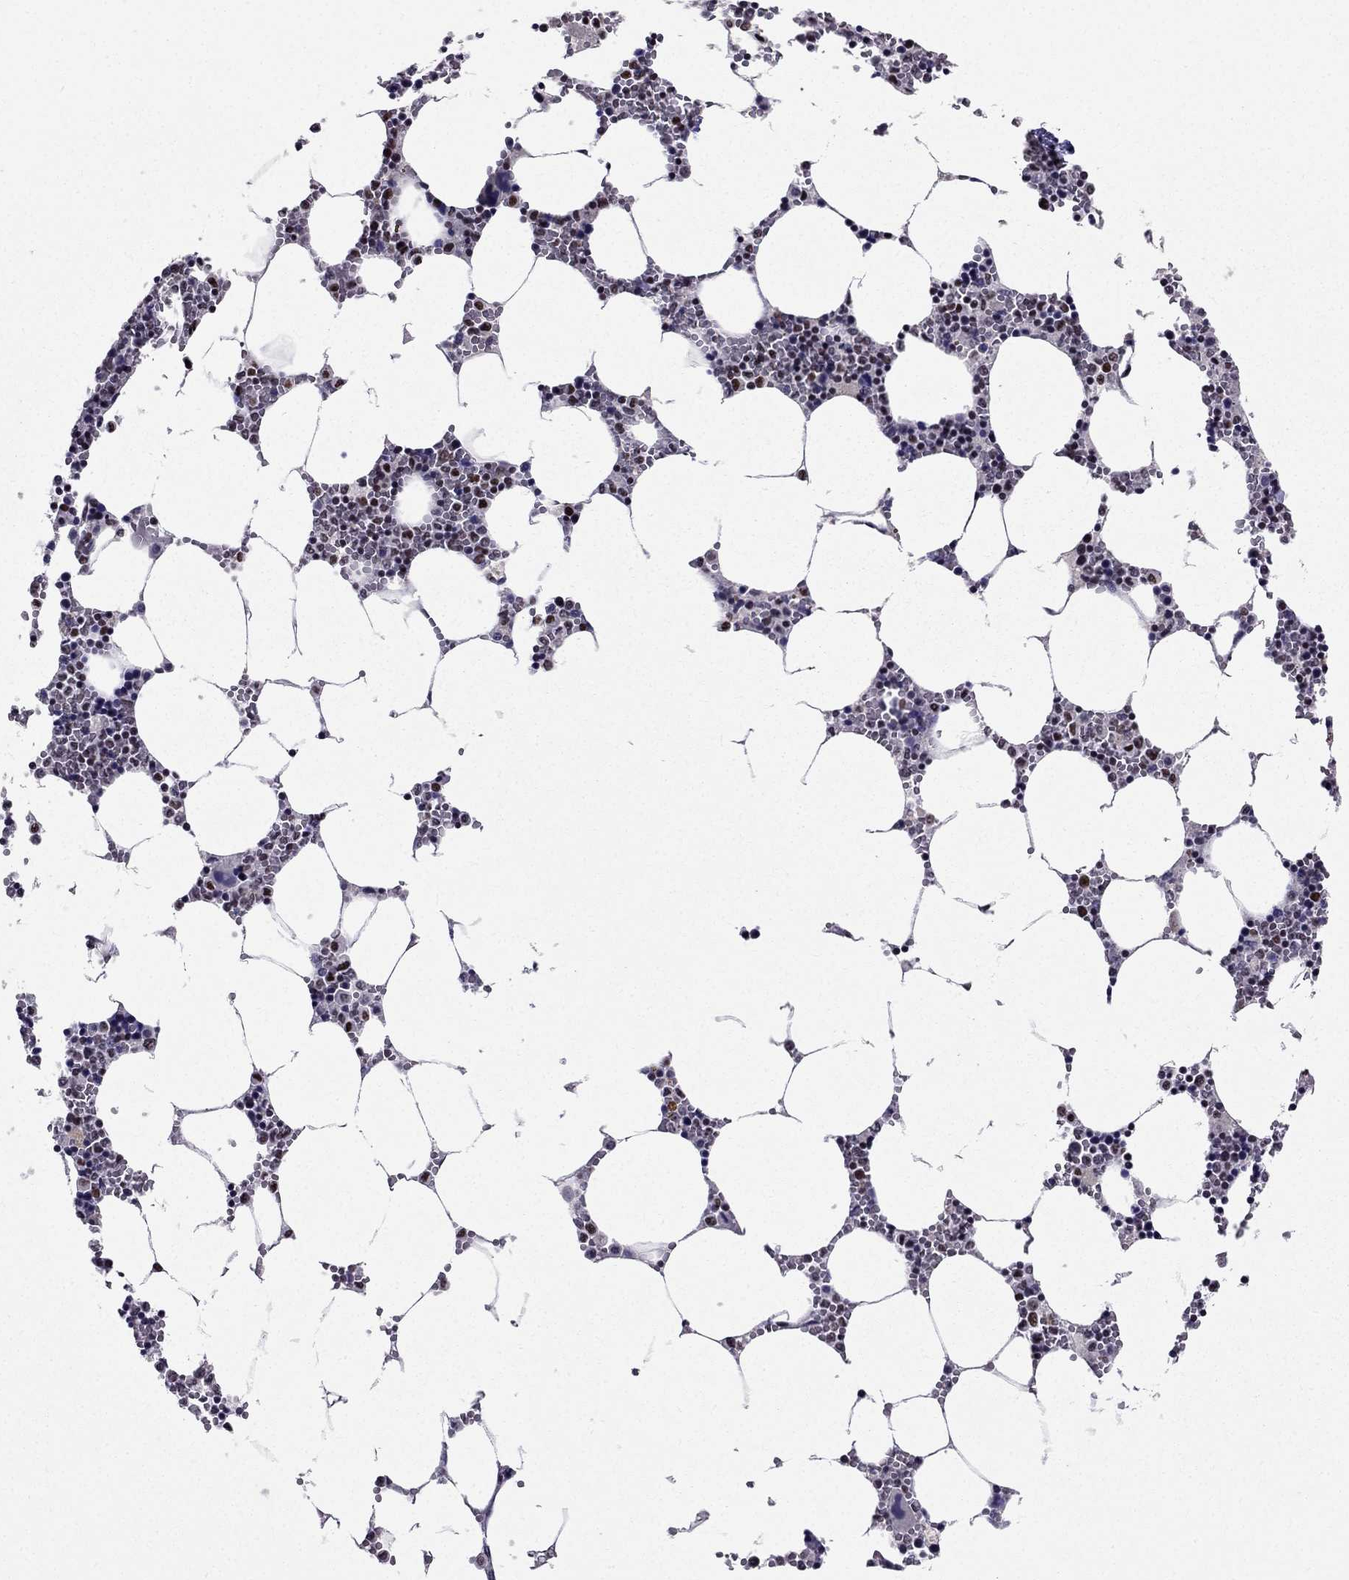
{"staining": {"intensity": "strong", "quantity": "<25%", "location": "nuclear"}, "tissue": "bone marrow", "cell_type": "Hematopoietic cells", "image_type": "normal", "snomed": [{"axis": "morphology", "description": "Normal tissue, NOS"}, {"axis": "topography", "description": "Bone marrow"}], "caption": "Immunohistochemistry (IHC) (DAB (3,3'-diaminobenzidine)) staining of benign bone marrow exhibits strong nuclear protein positivity in approximately <25% of hematopoietic cells. (Brightfield microscopy of DAB IHC at high magnification).", "gene": "ZNF420", "patient": {"sex": "female", "age": 64}}